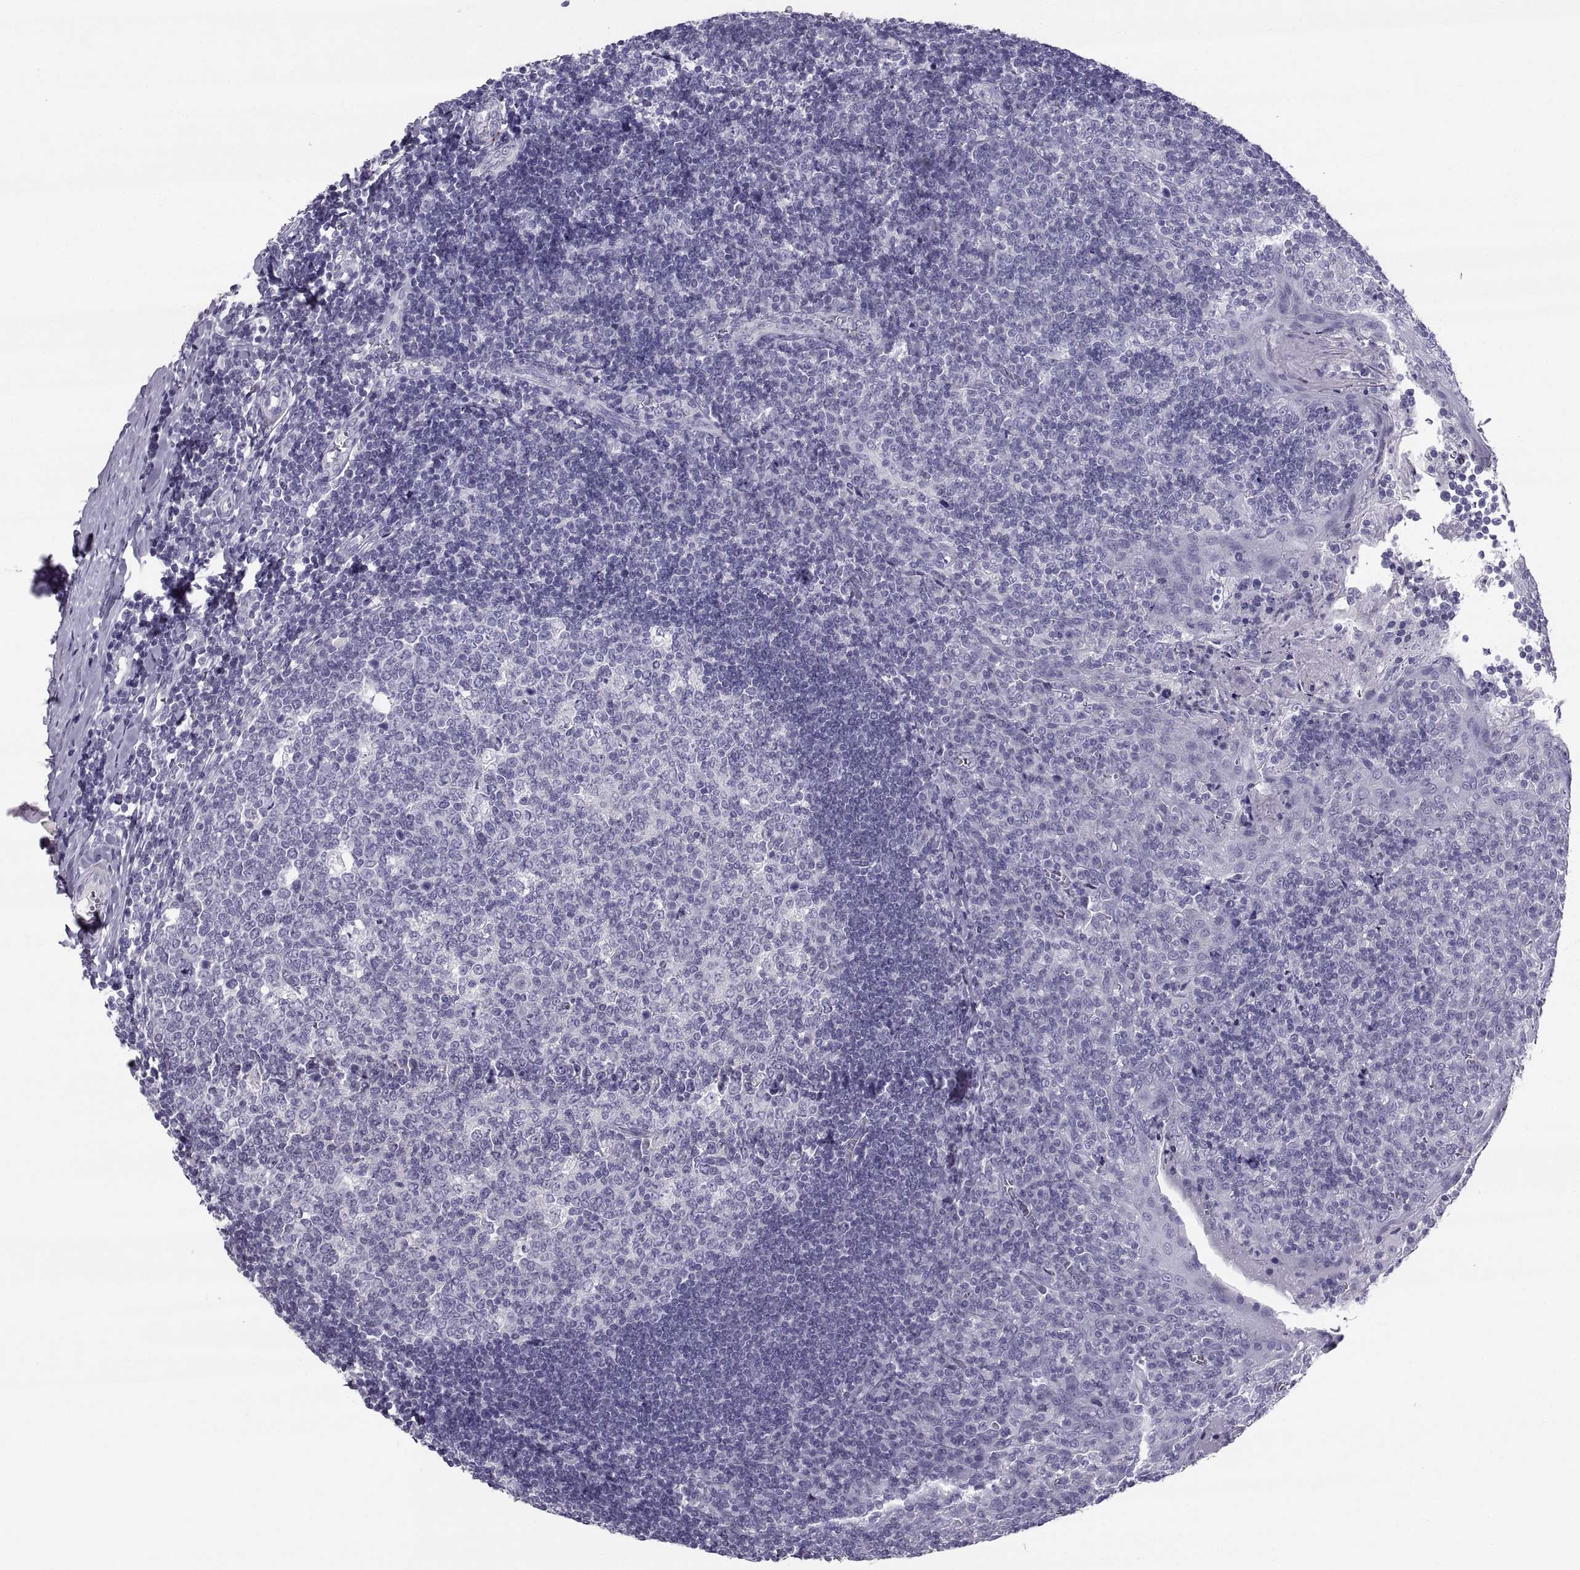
{"staining": {"intensity": "negative", "quantity": "none", "location": "none"}, "tissue": "tonsil", "cell_type": "Germinal center cells", "image_type": "normal", "snomed": [{"axis": "morphology", "description": "Normal tissue, NOS"}, {"axis": "topography", "description": "Tonsil"}], "caption": "Germinal center cells show no significant positivity in normal tonsil. Nuclei are stained in blue.", "gene": "PCSK1N", "patient": {"sex": "female", "age": 12}}